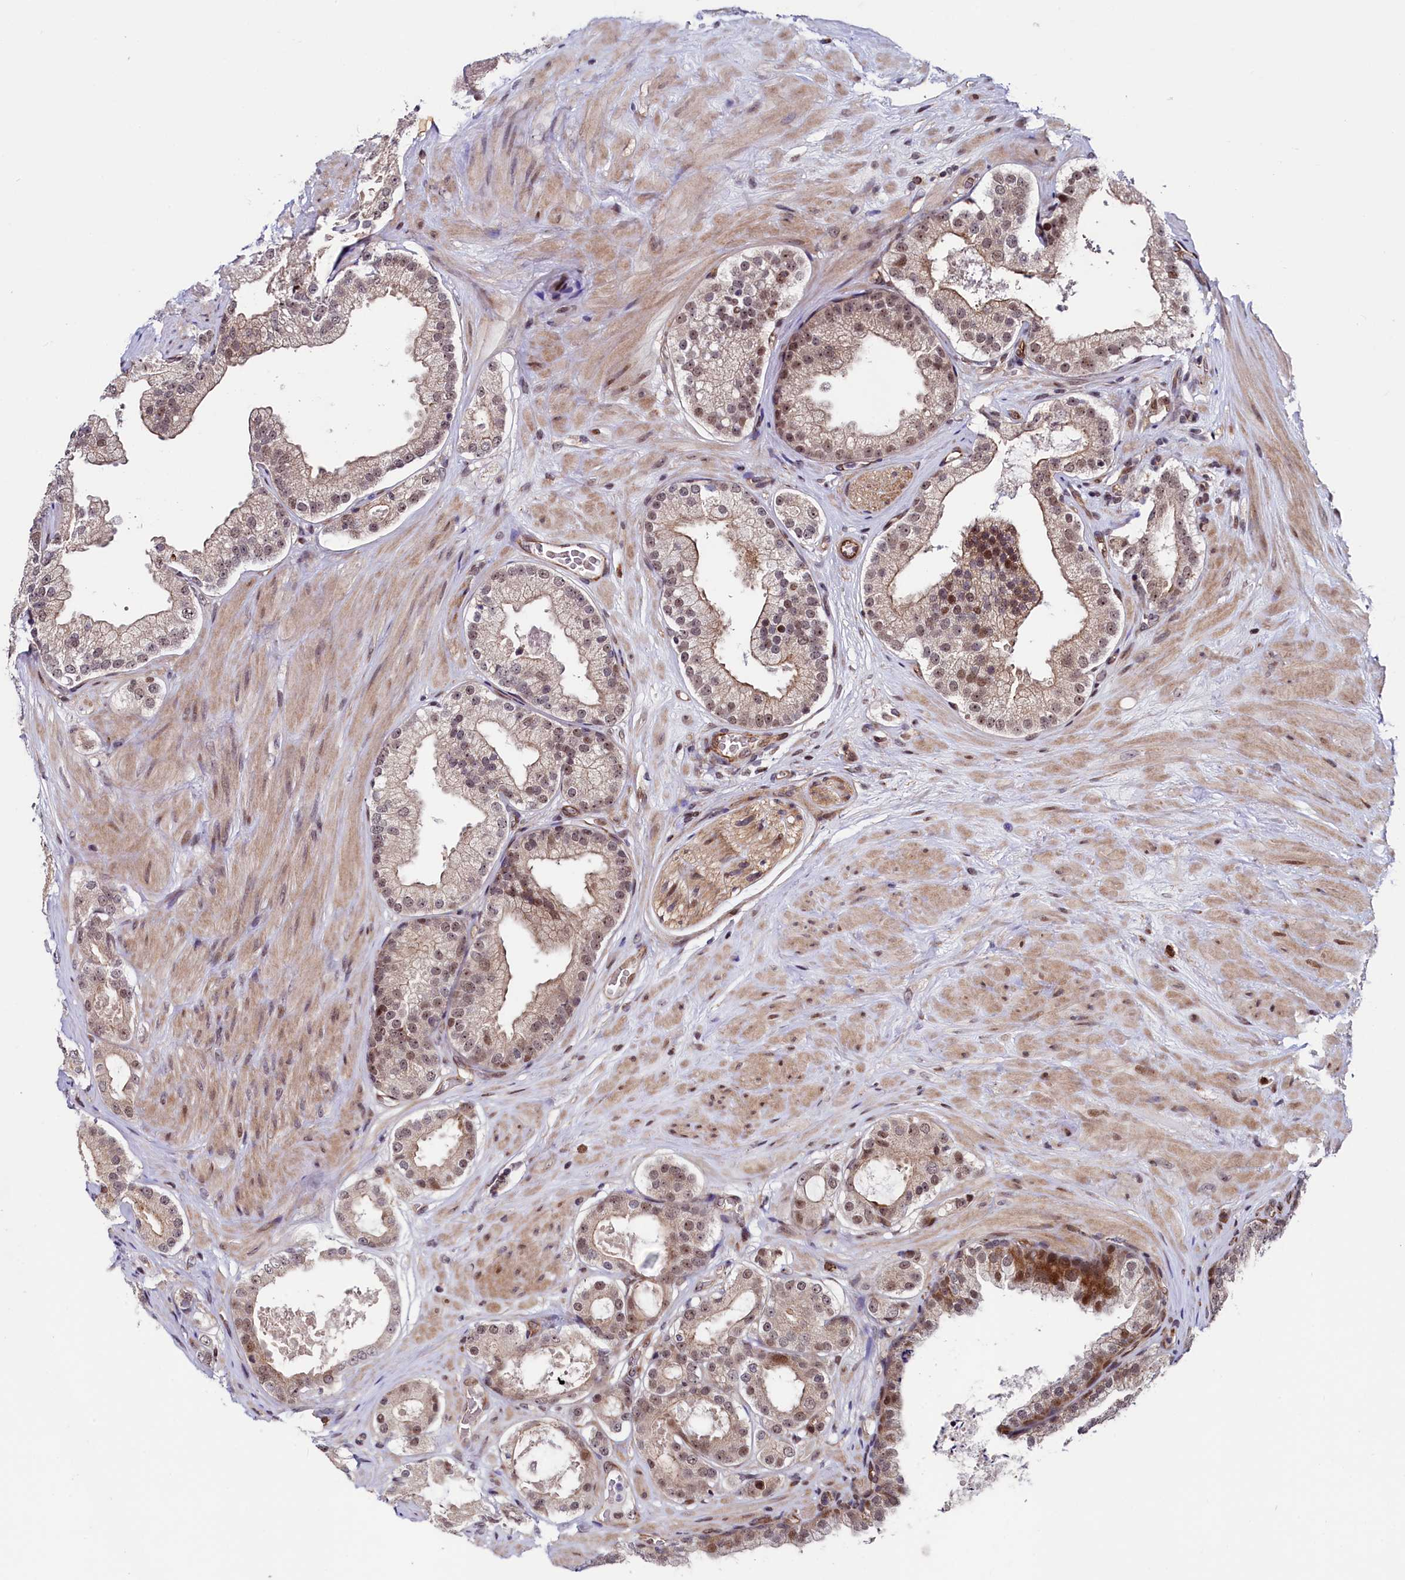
{"staining": {"intensity": "weak", "quantity": ">75%", "location": "nuclear"}, "tissue": "prostate cancer", "cell_type": "Tumor cells", "image_type": "cancer", "snomed": [{"axis": "morphology", "description": "Adenocarcinoma, High grade"}, {"axis": "topography", "description": "Prostate"}], "caption": "High-magnification brightfield microscopy of prostate adenocarcinoma (high-grade) stained with DAB (brown) and counterstained with hematoxylin (blue). tumor cells exhibit weak nuclear expression is identified in about>75% of cells. (DAB IHC, brown staining for protein, blue staining for nuclei).", "gene": "LEO1", "patient": {"sex": "male", "age": 65}}